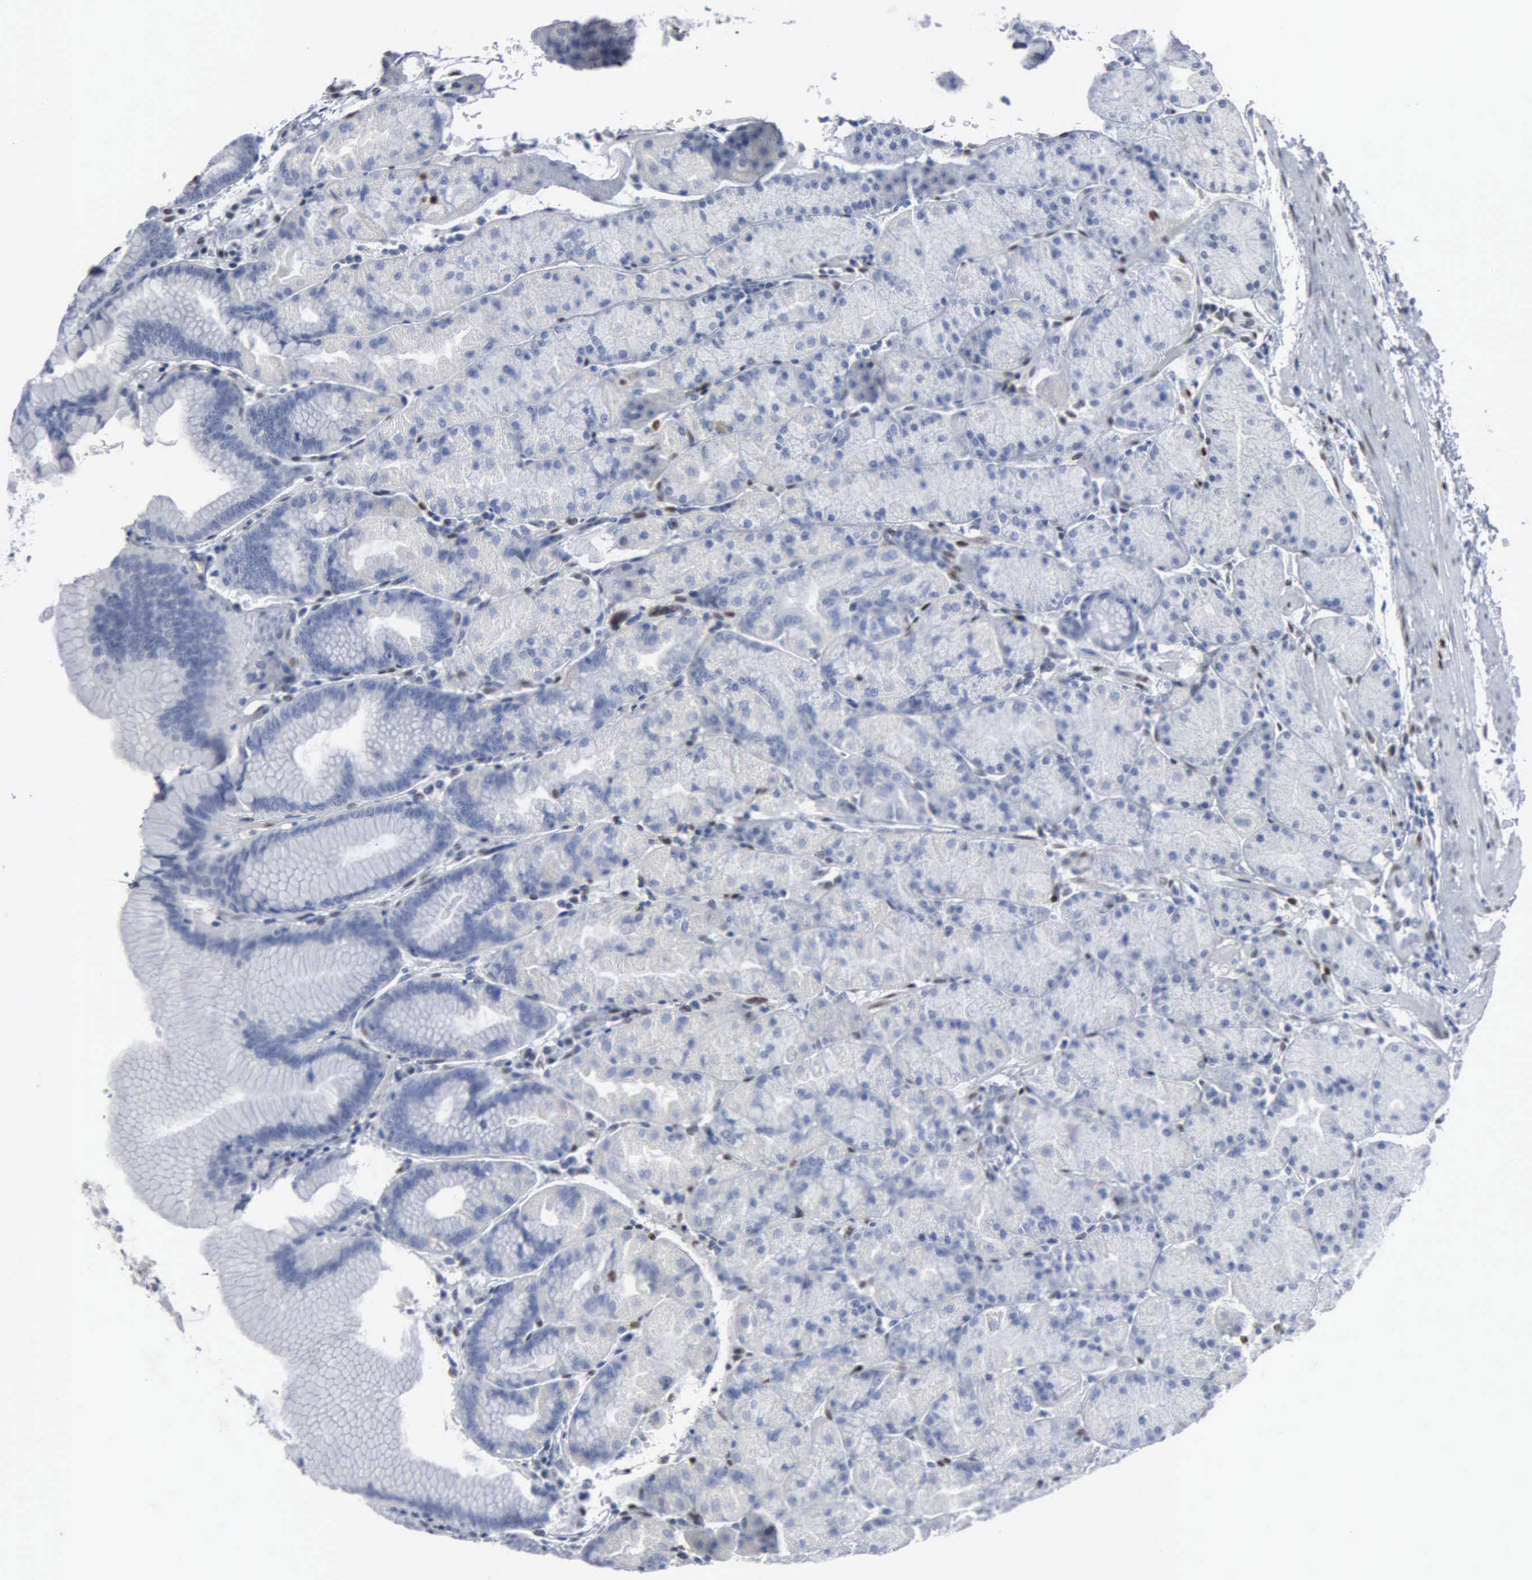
{"staining": {"intensity": "negative", "quantity": "none", "location": "none"}, "tissue": "stomach", "cell_type": "Glandular cells", "image_type": "normal", "snomed": [{"axis": "morphology", "description": "Normal tissue, NOS"}, {"axis": "topography", "description": "Stomach, upper"}], "caption": "Benign stomach was stained to show a protein in brown. There is no significant expression in glandular cells.", "gene": "FGF2", "patient": {"sex": "male", "age": 57}}